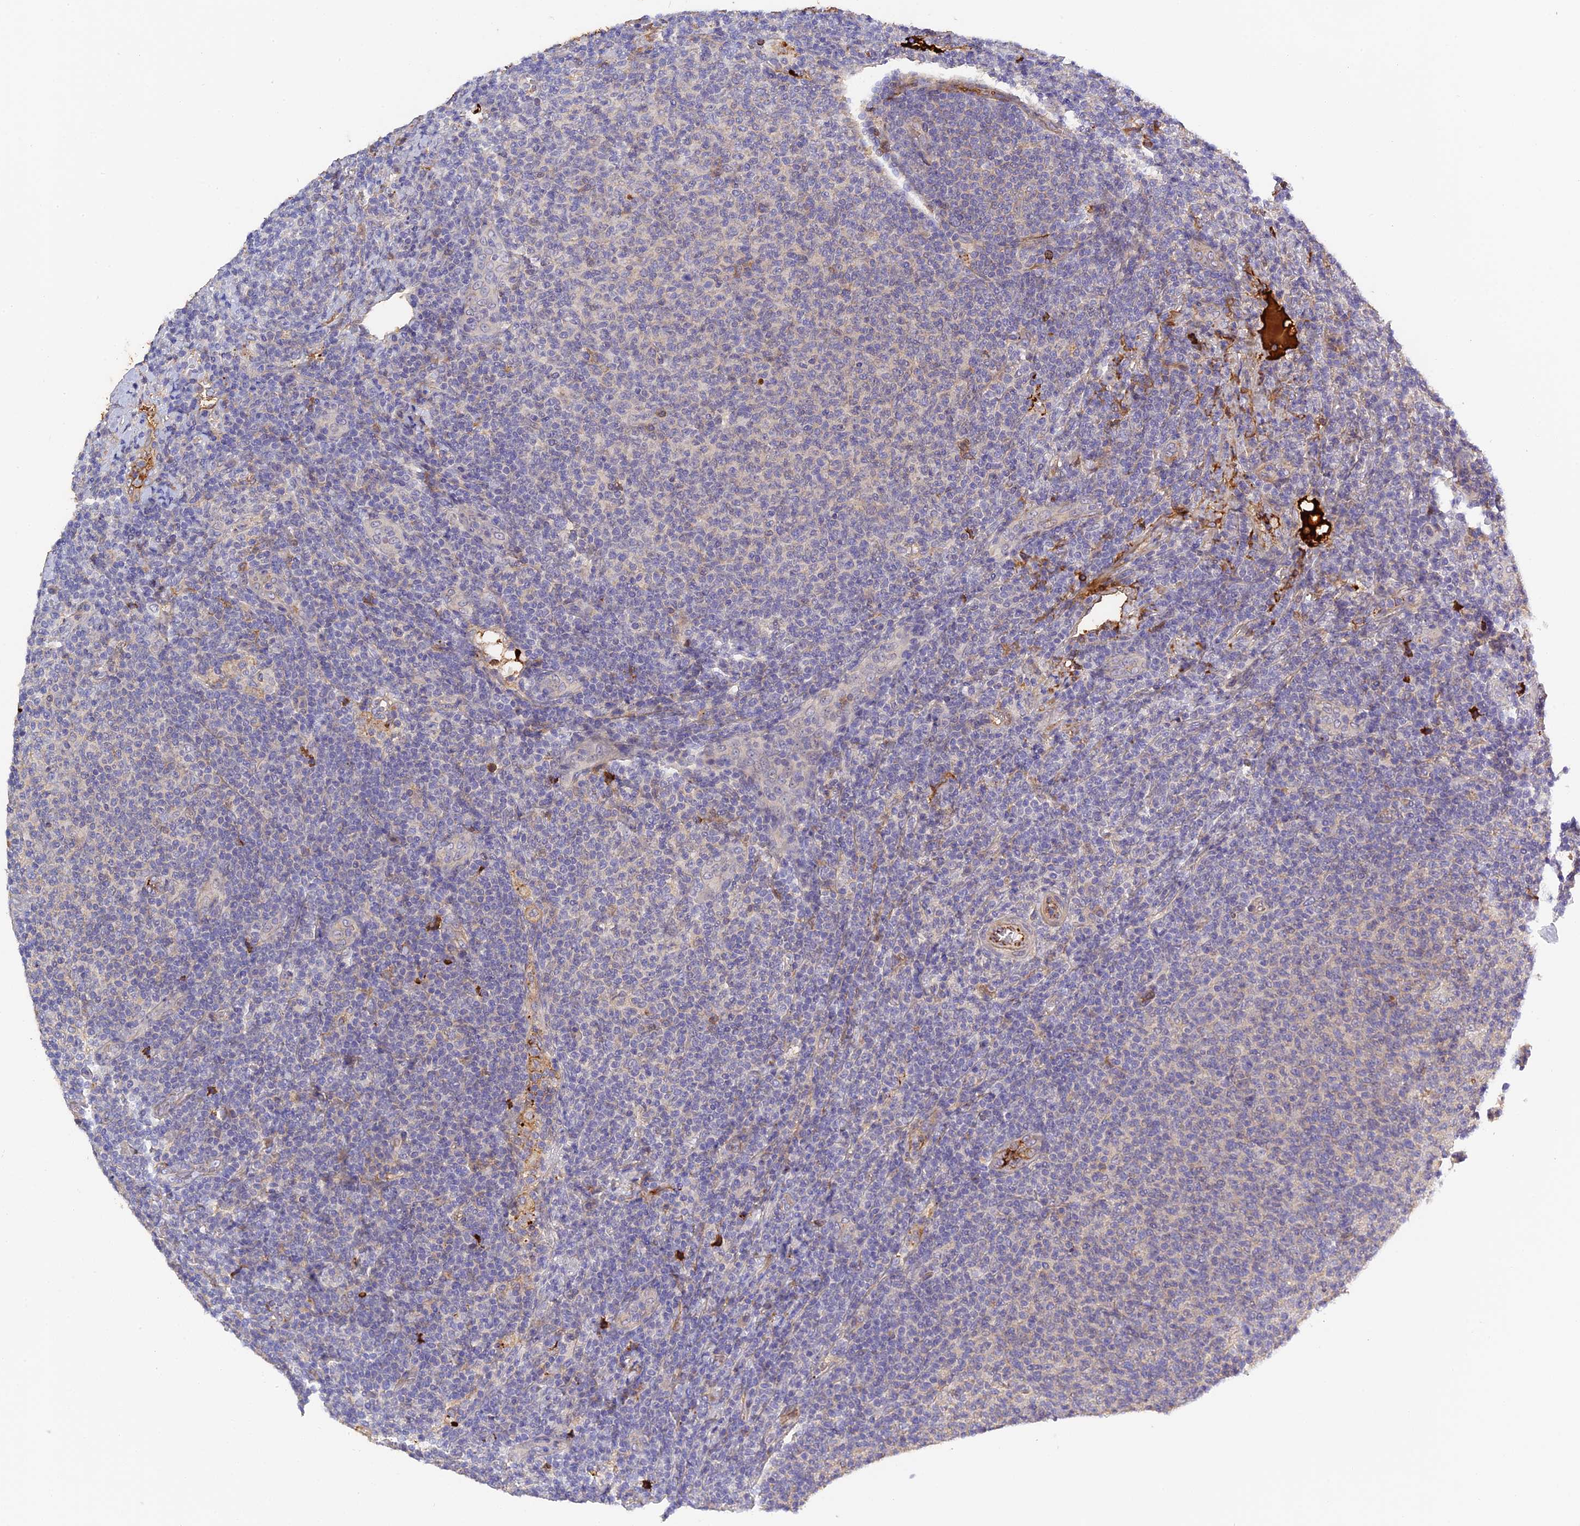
{"staining": {"intensity": "negative", "quantity": "none", "location": "none"}, "tissue": "lymphoma", "cell_type": "Tumor cells", "image_type": "cancer", "snomed": [{"axis": "morphology", "description": "Malignant lymphoma, non-Hodgkin's type, Low grade"}, {"axis": "topography", "description": "Lymph node"}], "caption": "This is an IHC photomicrograph of malignant lymphoma, non-Hodgkin's type (low-grade). There is no expression in tumor cells.", "gene": "PZP", "patient": {"sex": "male", "age": 66}}